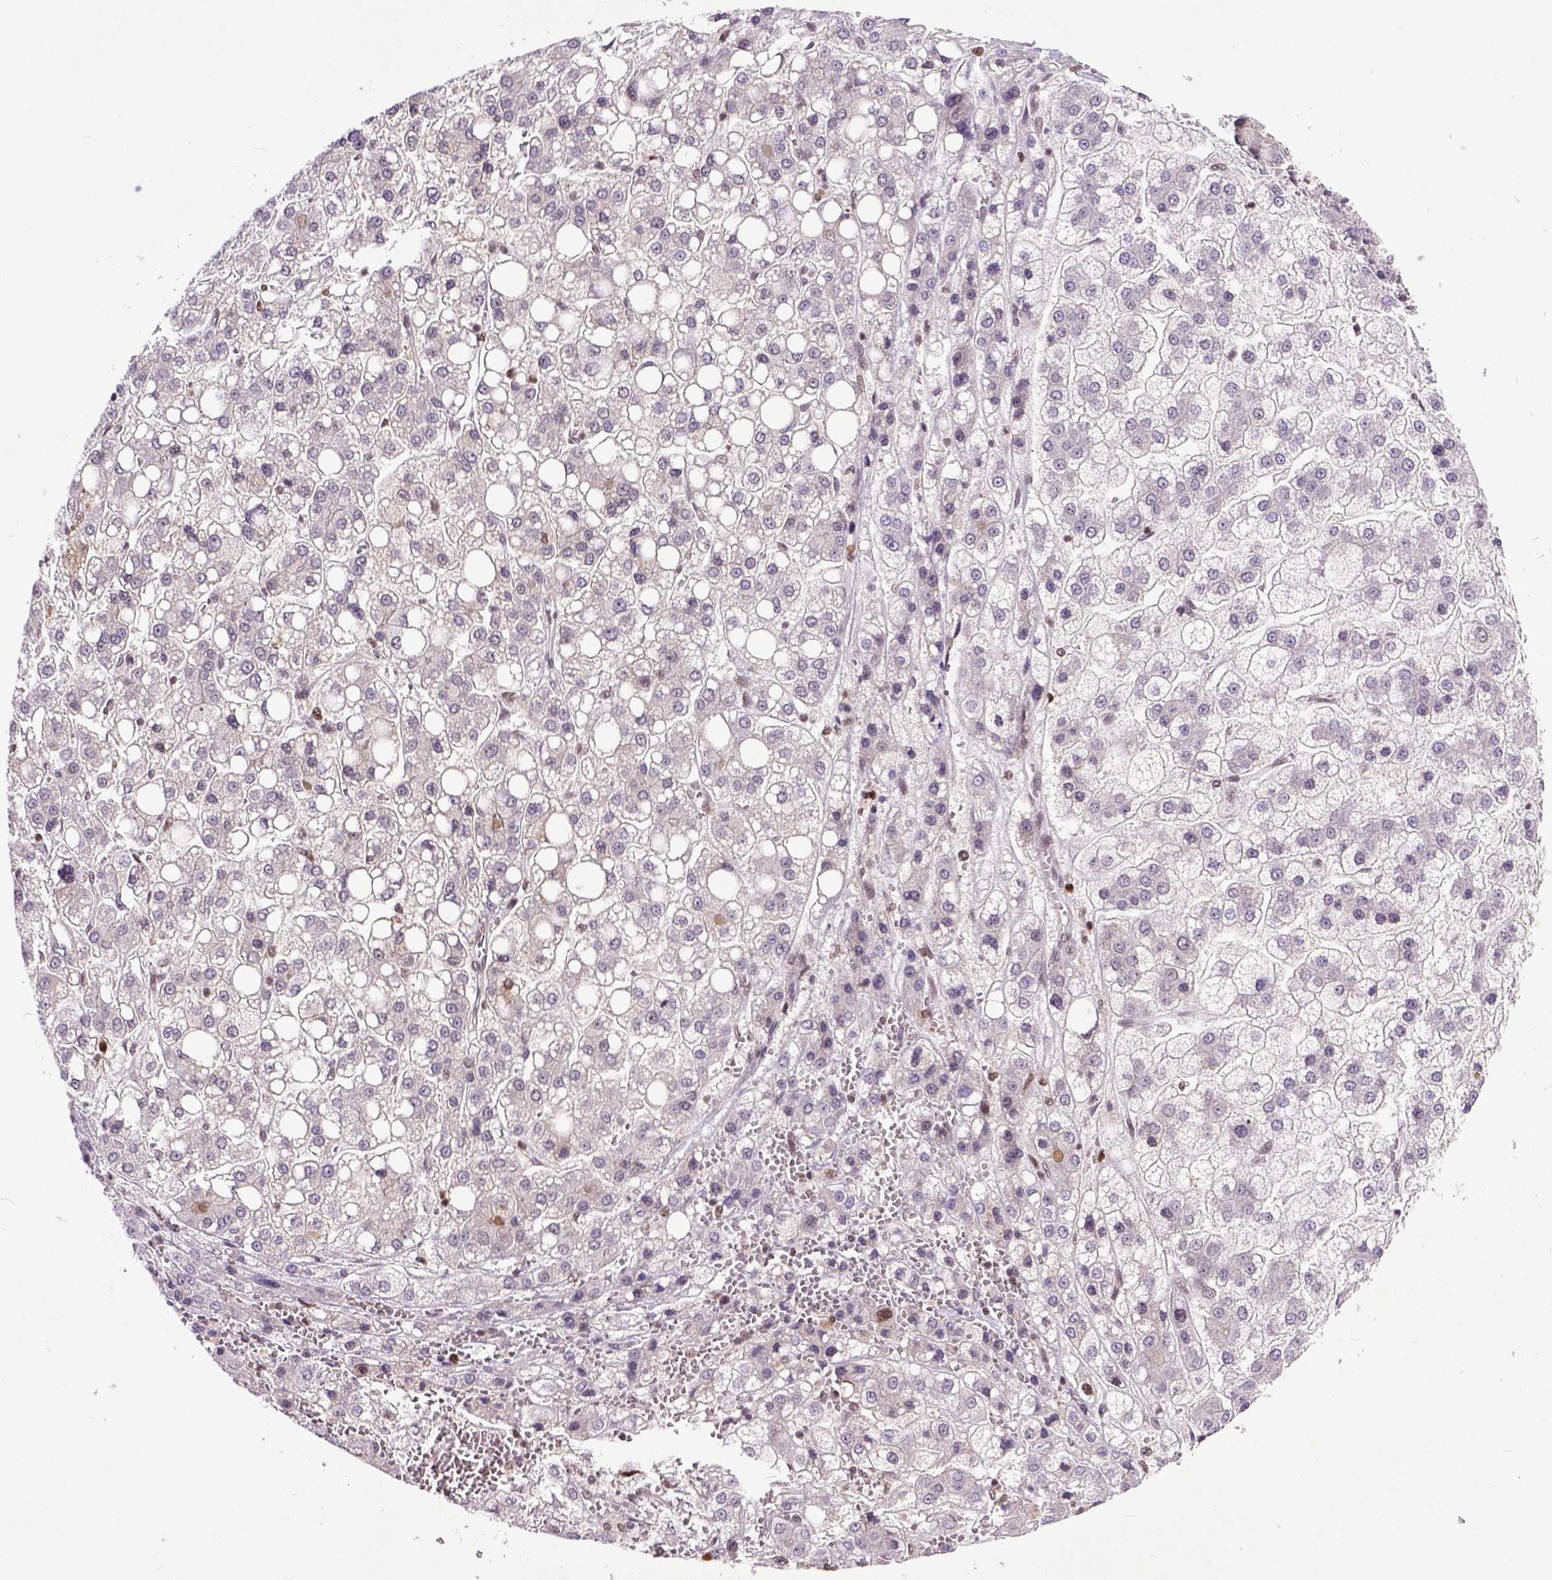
{"staining": {"intensity": "negative", "quantity": "none", "location": "none"}, "tissue": "liver cancer", "cell_type": "Tumor cells", "image_type": "cancer", "snomed": [{"axis": "morphology", "description": "Carcinoma, Hepatocellular, NOS"}, {"axis": "topography", "description": "Liver"}], "caption": "Tumor cells show no significant staining in liver cancer (hepatocellular carcinoma).", "gene": "RCC2", "patient": {"sex": "male", "age": 73}}